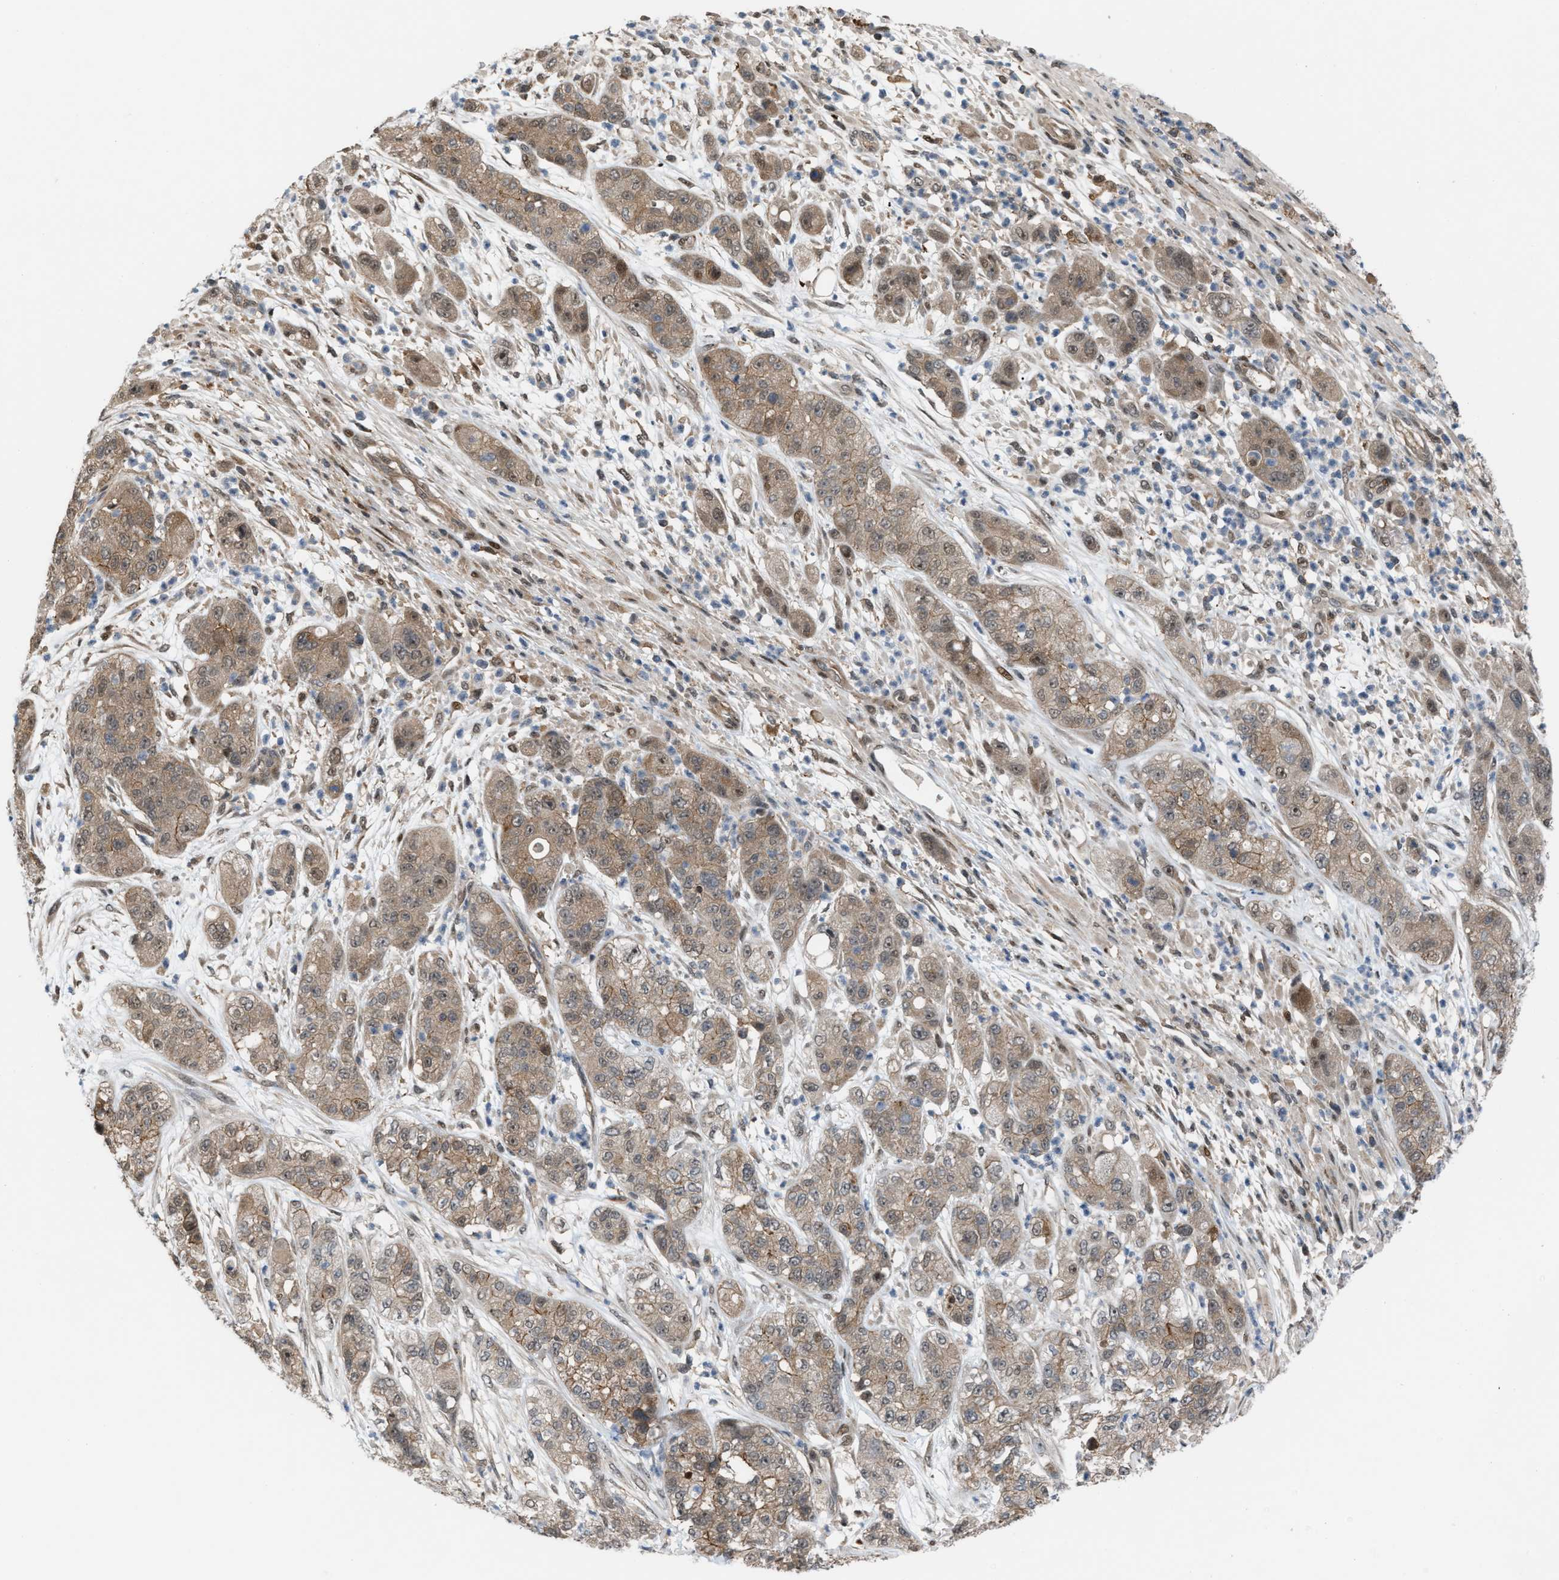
{"staining": {"intensity": "moderate", "quantity": ">75%", "location": "cytoplasmic/membranous,nuclear"}, "tissue": "pancreatic cancer", "cell_type": "Tumor cells", "image_type": "cancer", "snomed": [{"axis": "morphology", "description": "Adenocarcinoma, NOS"}, {"axis": "topography", "description": "Pancreas"}], "caption": "Protein expression analysis of pancreatic cancer exhibits moderate cytoplasmic/membranous and nuclear staining in about >75% of tumor cells.", "gene": "RFFL", "patient": {"sex": "female", "age": 78}}